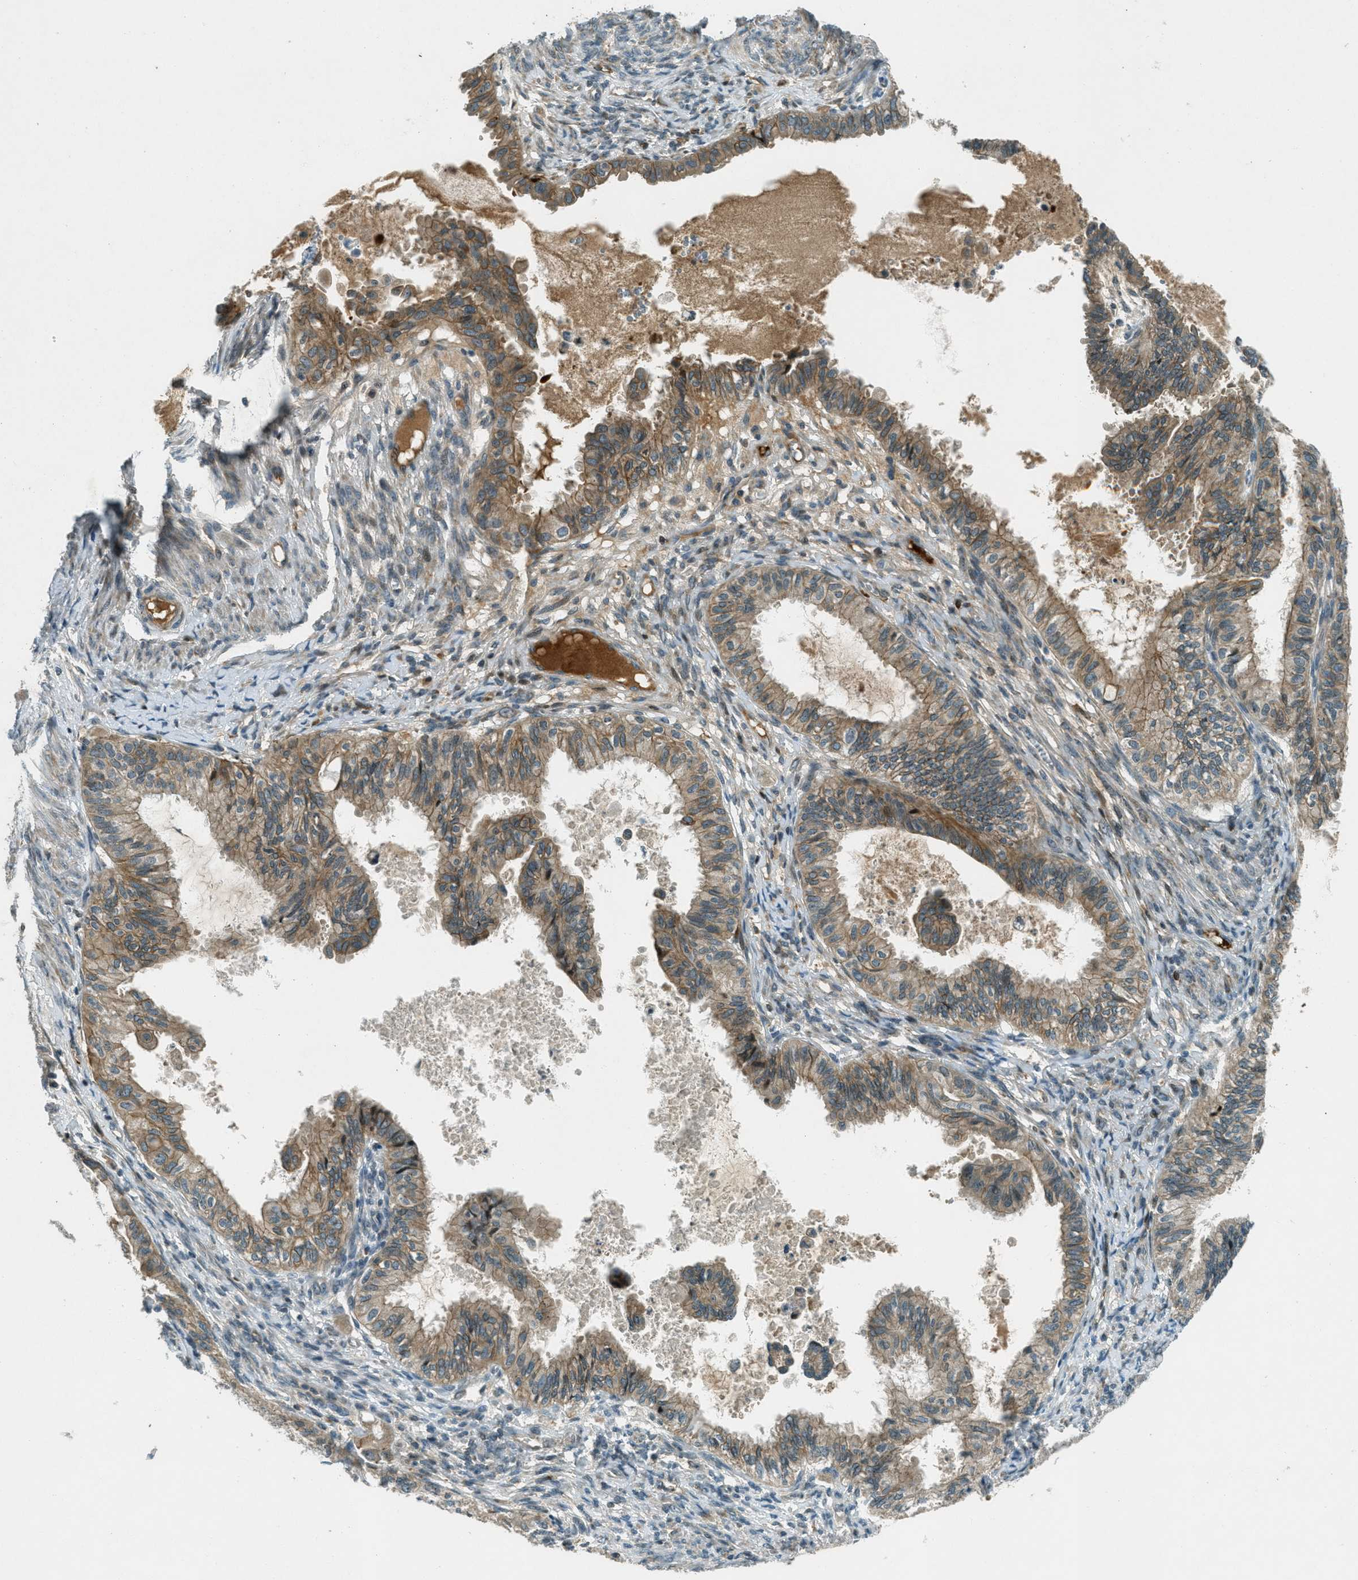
{"staining": {"intensity": "moderate", "quantity": "25%-75%", "location": "cytoplasmic/membranous"}, "tissue": "cervical cancer", "cell_type": "Tumor cells", "image_type": "cancer", "snomed": [{"axis": "morphology", "description": "Normal tissue, NOS"}, {"axis": "morphology", "description": "Adenocarcinoma, NOS"}, {"axis": "topography", "description": "Cervix"}, {"axis": "topography", "description": "Endometrium"}], "caption": "Brown immunohistochemical staining in adenocarcinoma (cervical) displays moderate cytoplasmic/membranous positivity in approximately 25%-75% of tumor cells. Nuclei are stained in blue.", "gene": "STK11", "patient": {"sex": "female", "age": 86}}